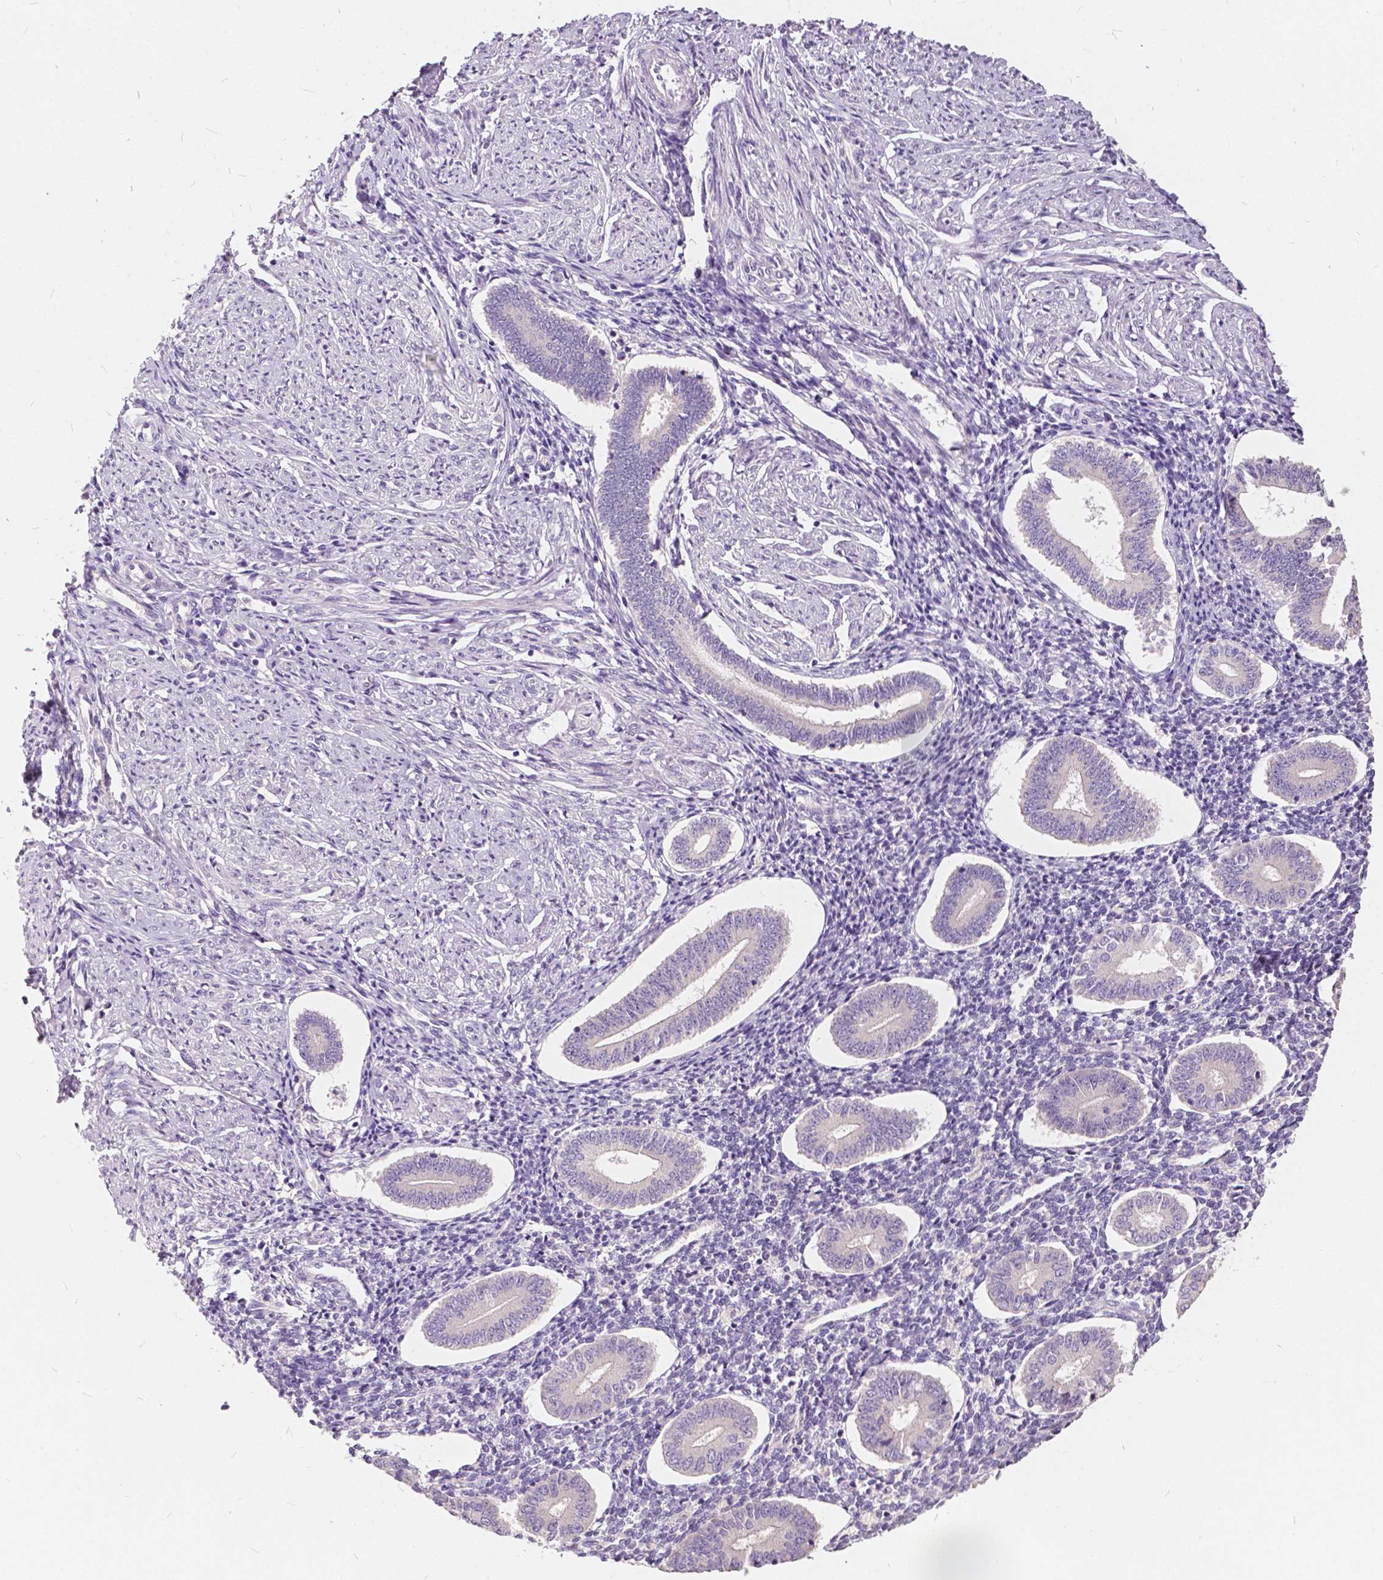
{"staining": {"intensity": "negative", "quantity": "none", "location": "none"}, "tissue": "endometrium", "cell_type": "Cells in endometrial stroma", "image_type": "normal", "snomed": [{"axis": "morphology", "description": "Normal tissue, NOS"}, {"axis": "topography", "description": "Endometrium"}], "caption": "Normal endometrium was stained to show a protein in brown. There is no significant positivity in cells in endometrial stroma.", "gene": "SLC7A8", "patient": {"sex": "female", "age": 40}}